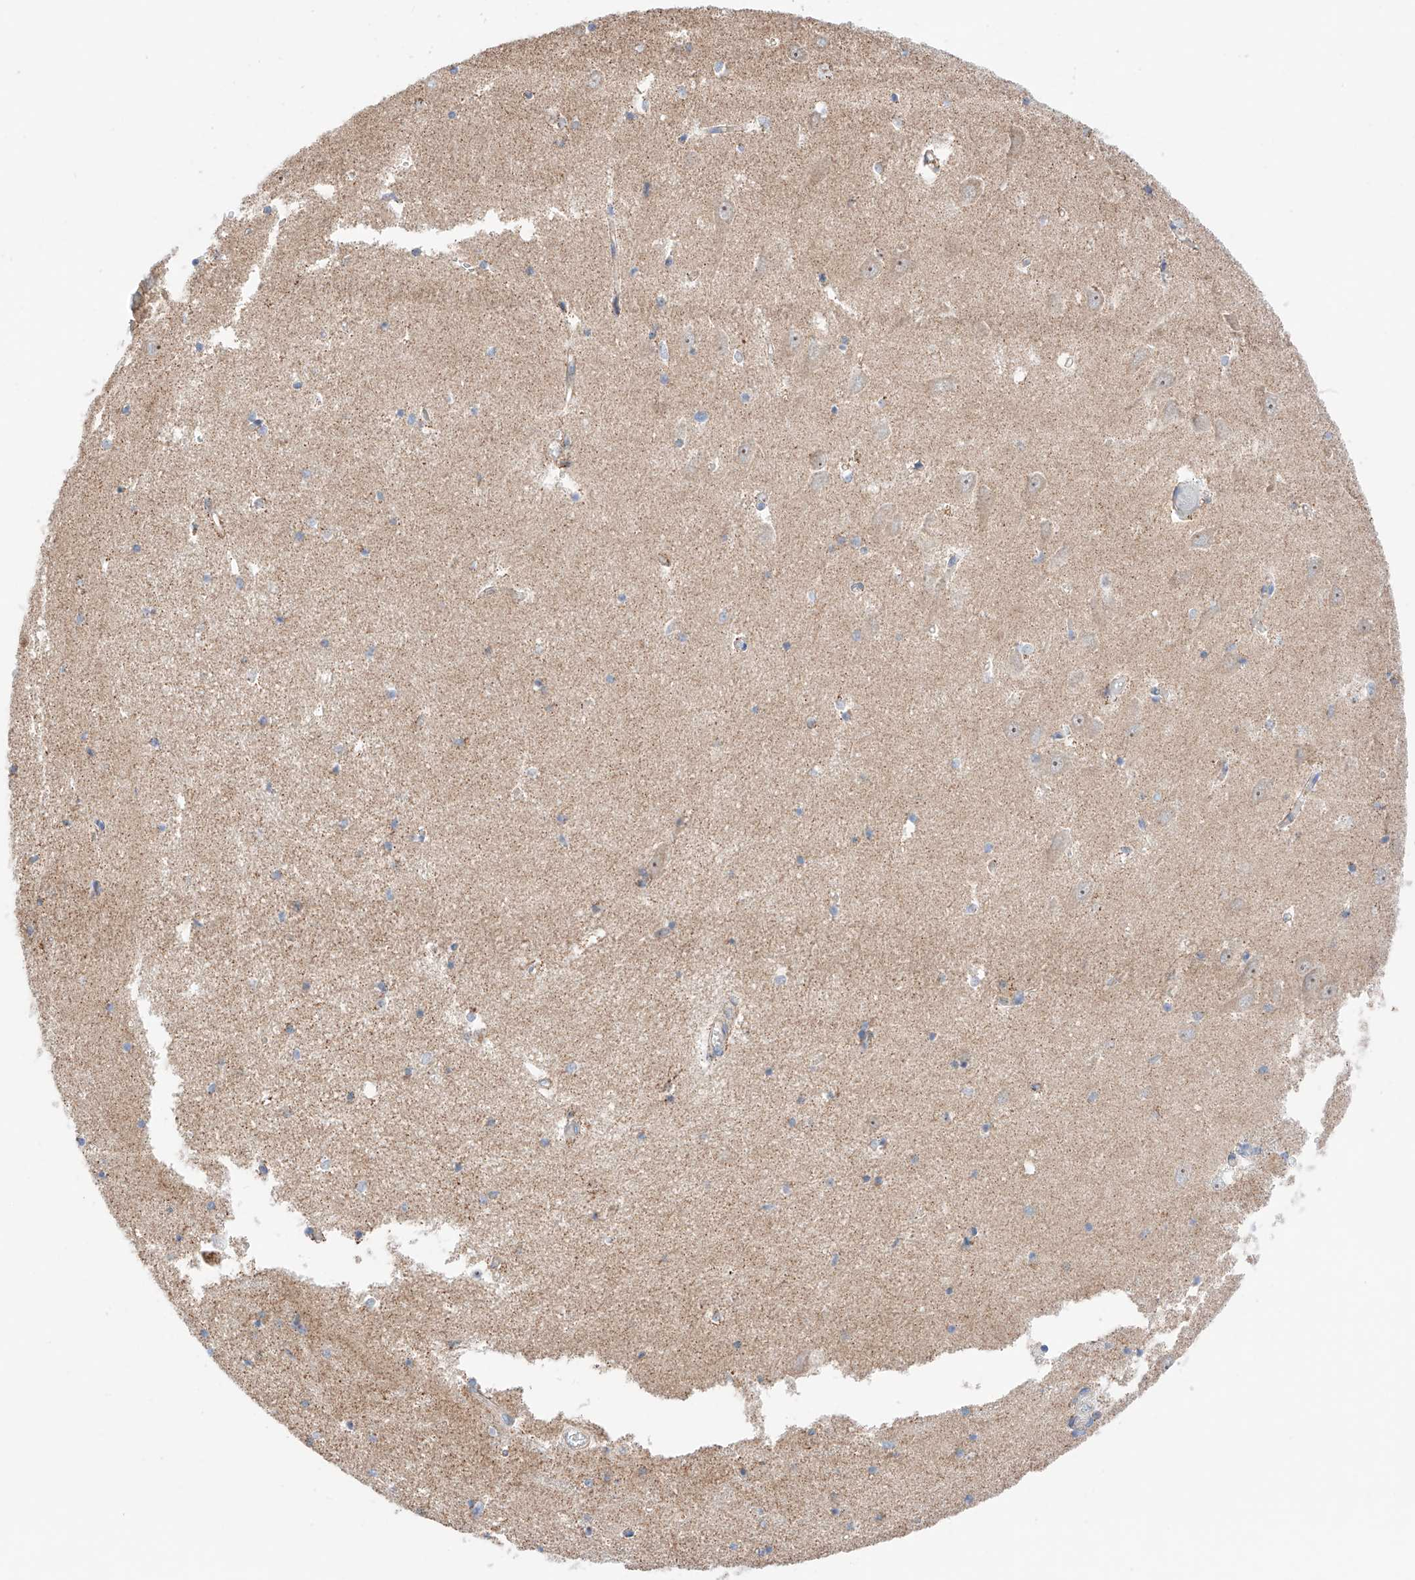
{"staining": {"intensity": "weak", "quantity": "25%-75%", "location": "cytoplasmic/membranous"}, "tissue": "hippocampus", "cell_type": "Glial cells", "image_type": "normal", "snomed": [{"axis": "morphology", "description": "Normal tissue, NOS"}, {"axis": "topography", "description": "Hippocampus"}], "caption": "A brown stain labels weak cytoplasmic/membranous expression of a protein in glial cells of normal human hippocampus.", "gene": "KTI12", "patient": {"sex": "male", "age": 70}}